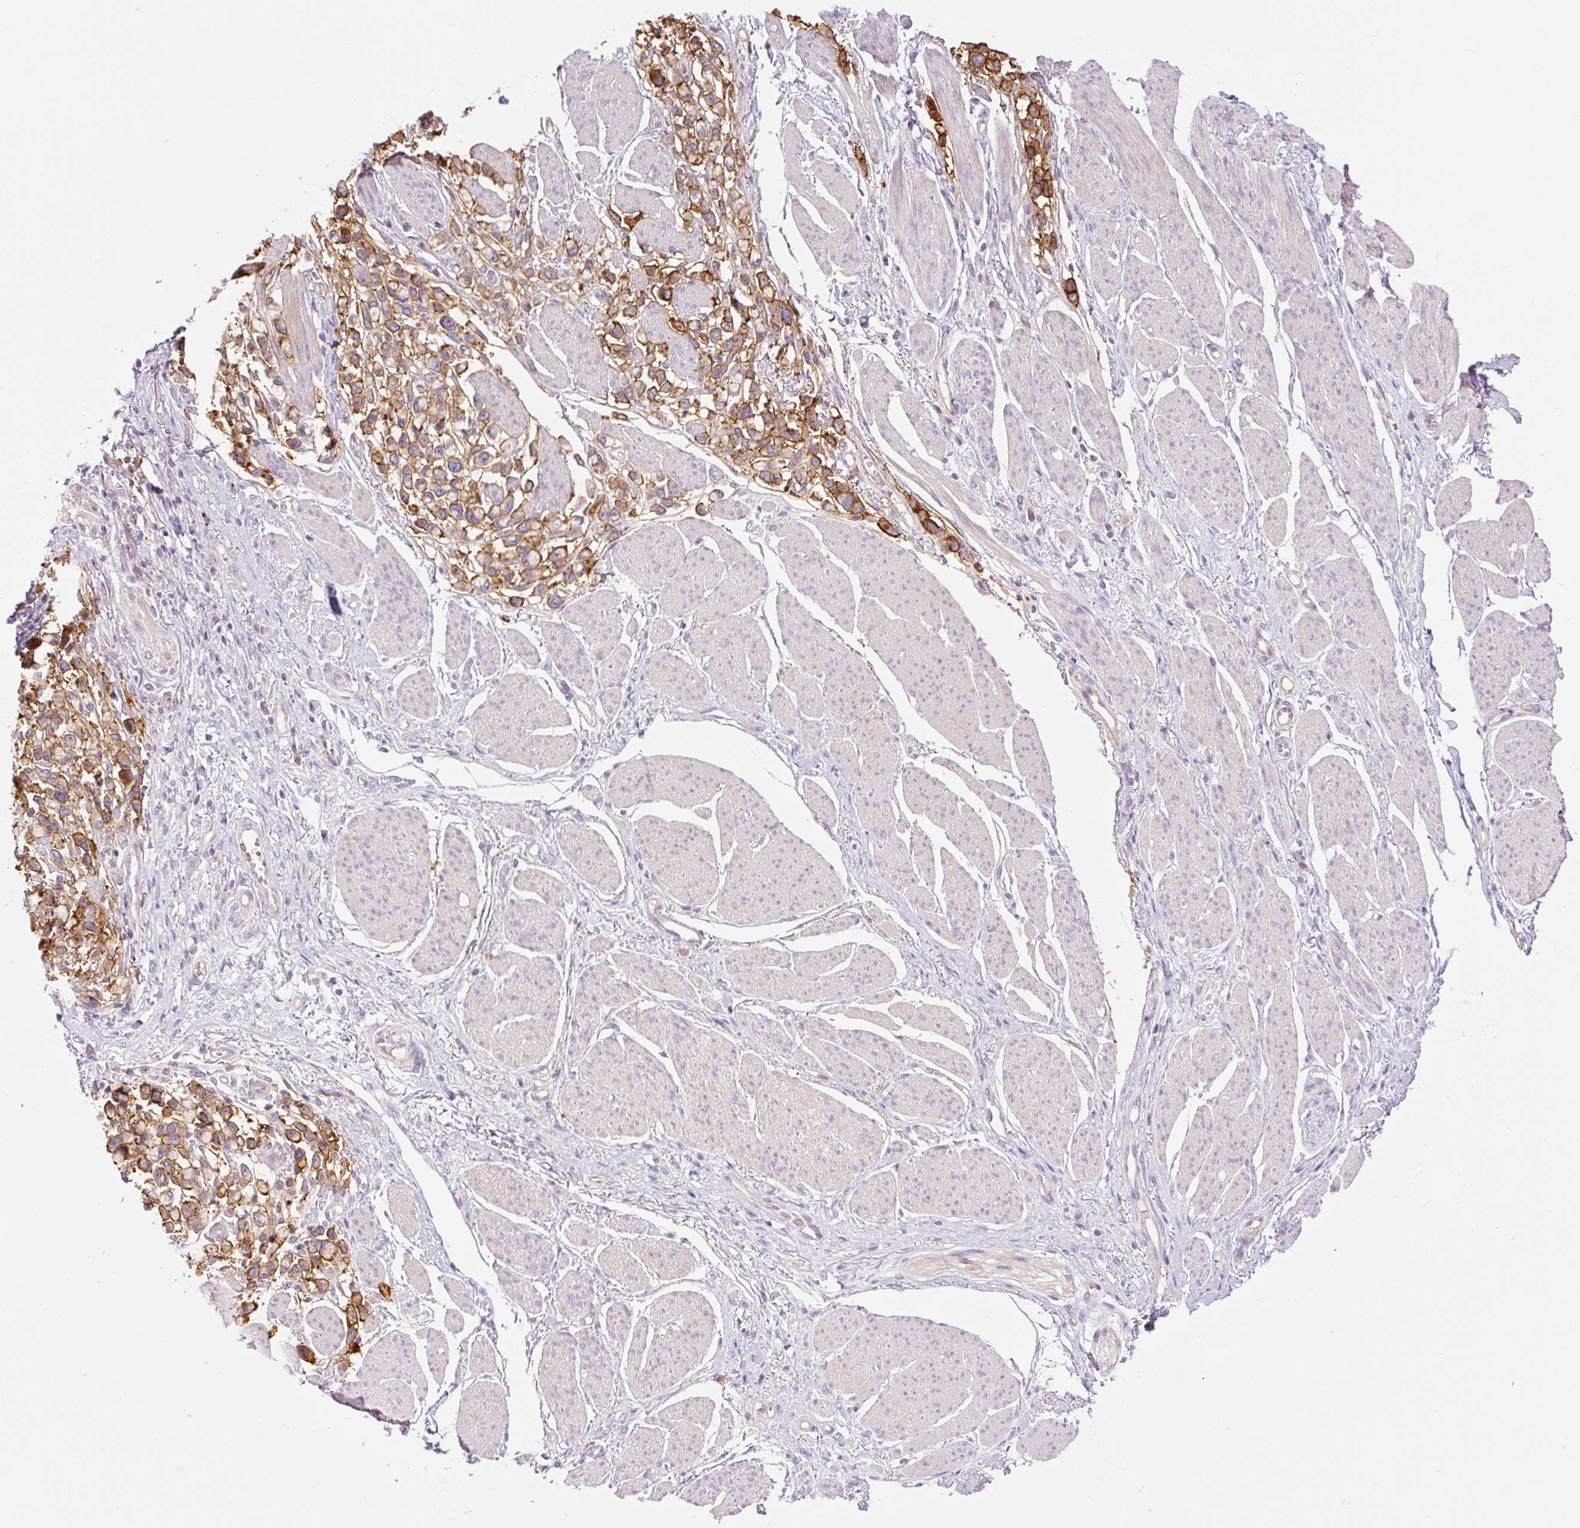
{"staining": {"intensity": "moderate", "quantity": ">75%", "location": "cytoplasmic/membranous"}, "tissue": "stomach cancer", "cell_type": "Tumor cells", "image_type": "cancer", "snomed": [{"axis": "morphology", "description": "Adenocarcinoma, NOS"}, {"axis": "topography", "description": "Stomach"}], "caption": "Immunohistochemistry (IHC) (DAB) staining of human stomach cancer demonstrates moderate cytoplasmic/membranous protein positivity in approximately >75% of tumor cells.", "gene": "GRID2", "patient": {"sex": "female", "age": 81}}